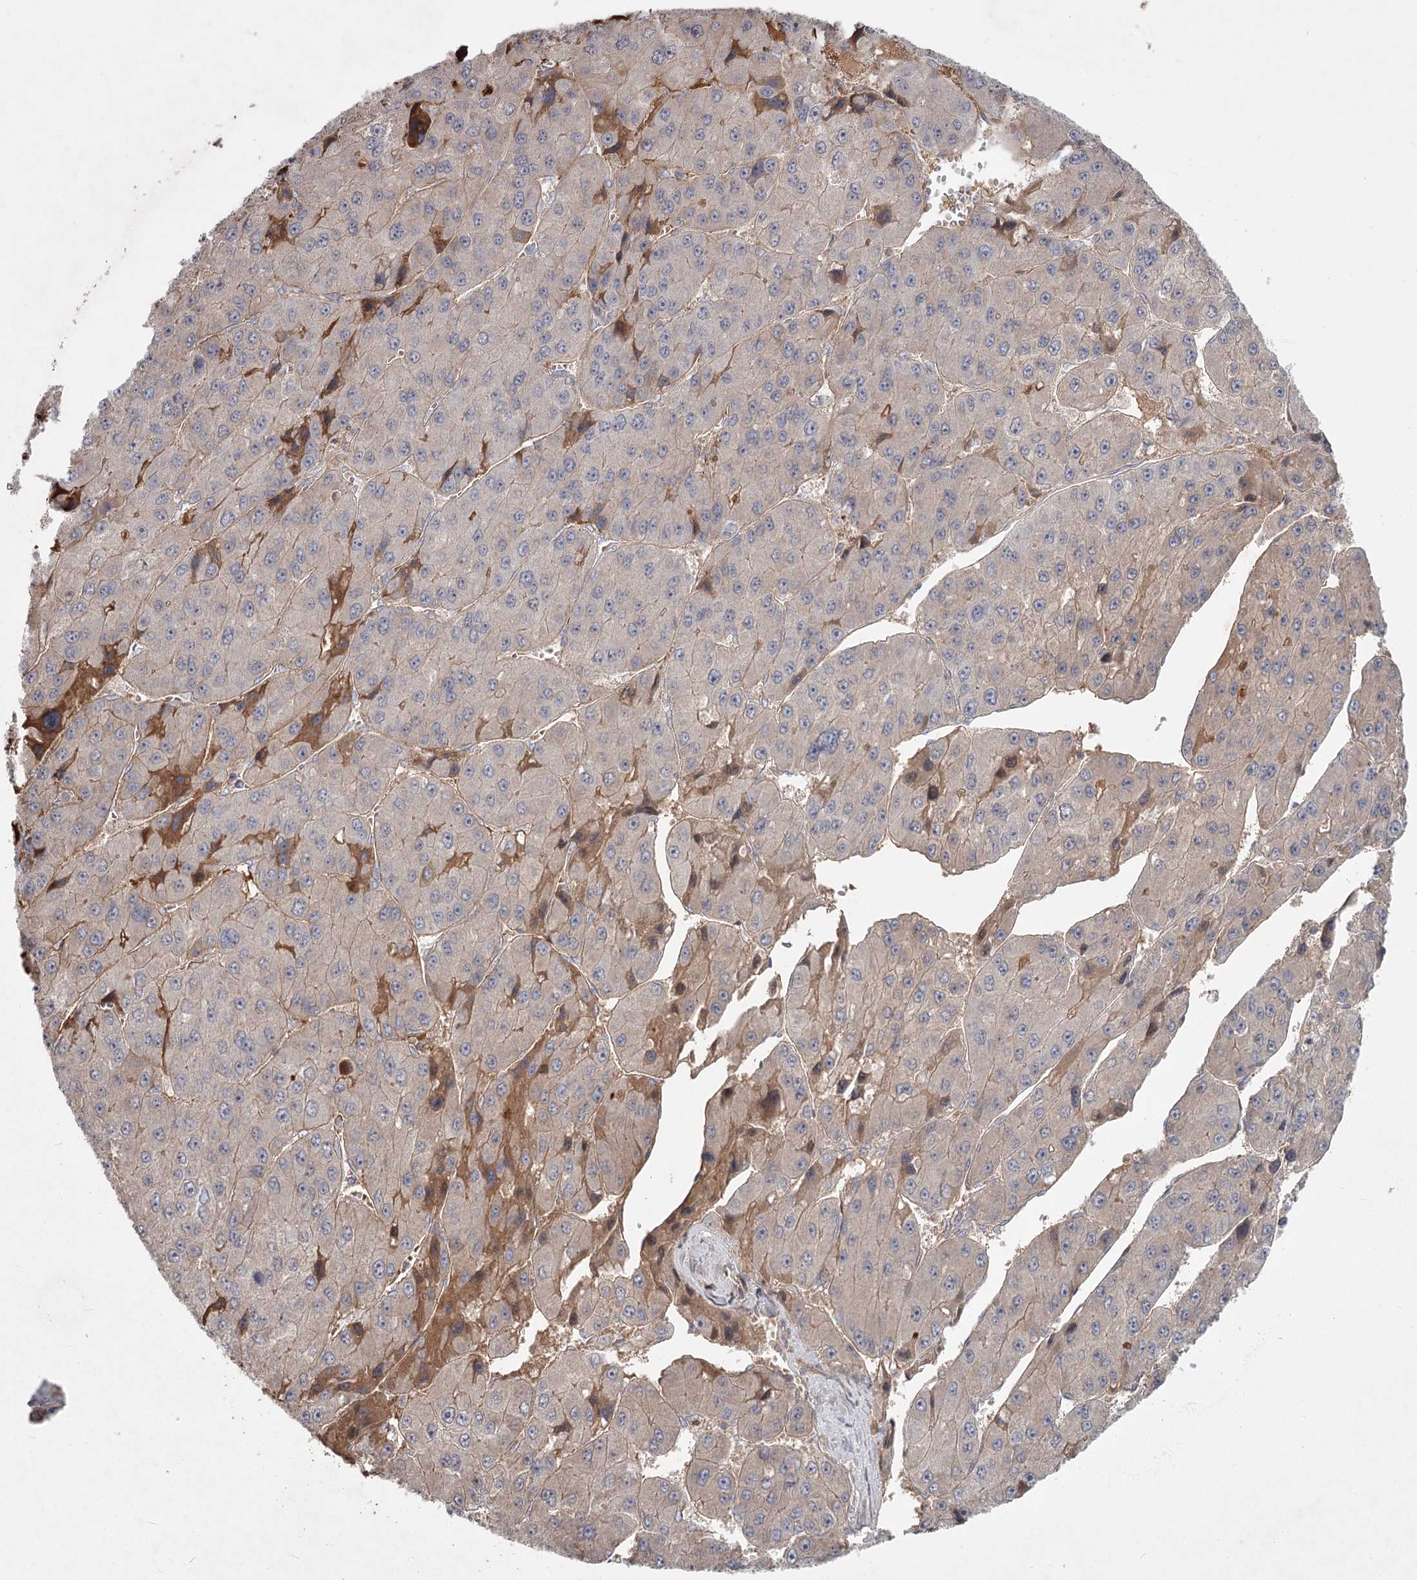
{"staining": {"intensity": "weak", "quantity": "25%-75%", "location": "cytoplasmic/membranous"}, "tissue": "liver cancer", "cell_type": "Tumor cells", "image_type": "cancer", "snomed": [{"axis": "morphology", "description": "Carcinoma, Hepatocellular, NOS"}, {"axis": "topography", "description": "Liver"}], "caption": "Immunohistochemical staining of human liver hepatocellular carcinoma reveals weak cytoplasmic/membranous protein positivity in about 25%-75% of tumor cells.", "gene": "DHRS9", "patient": {"sex": "female", "age": 73}}